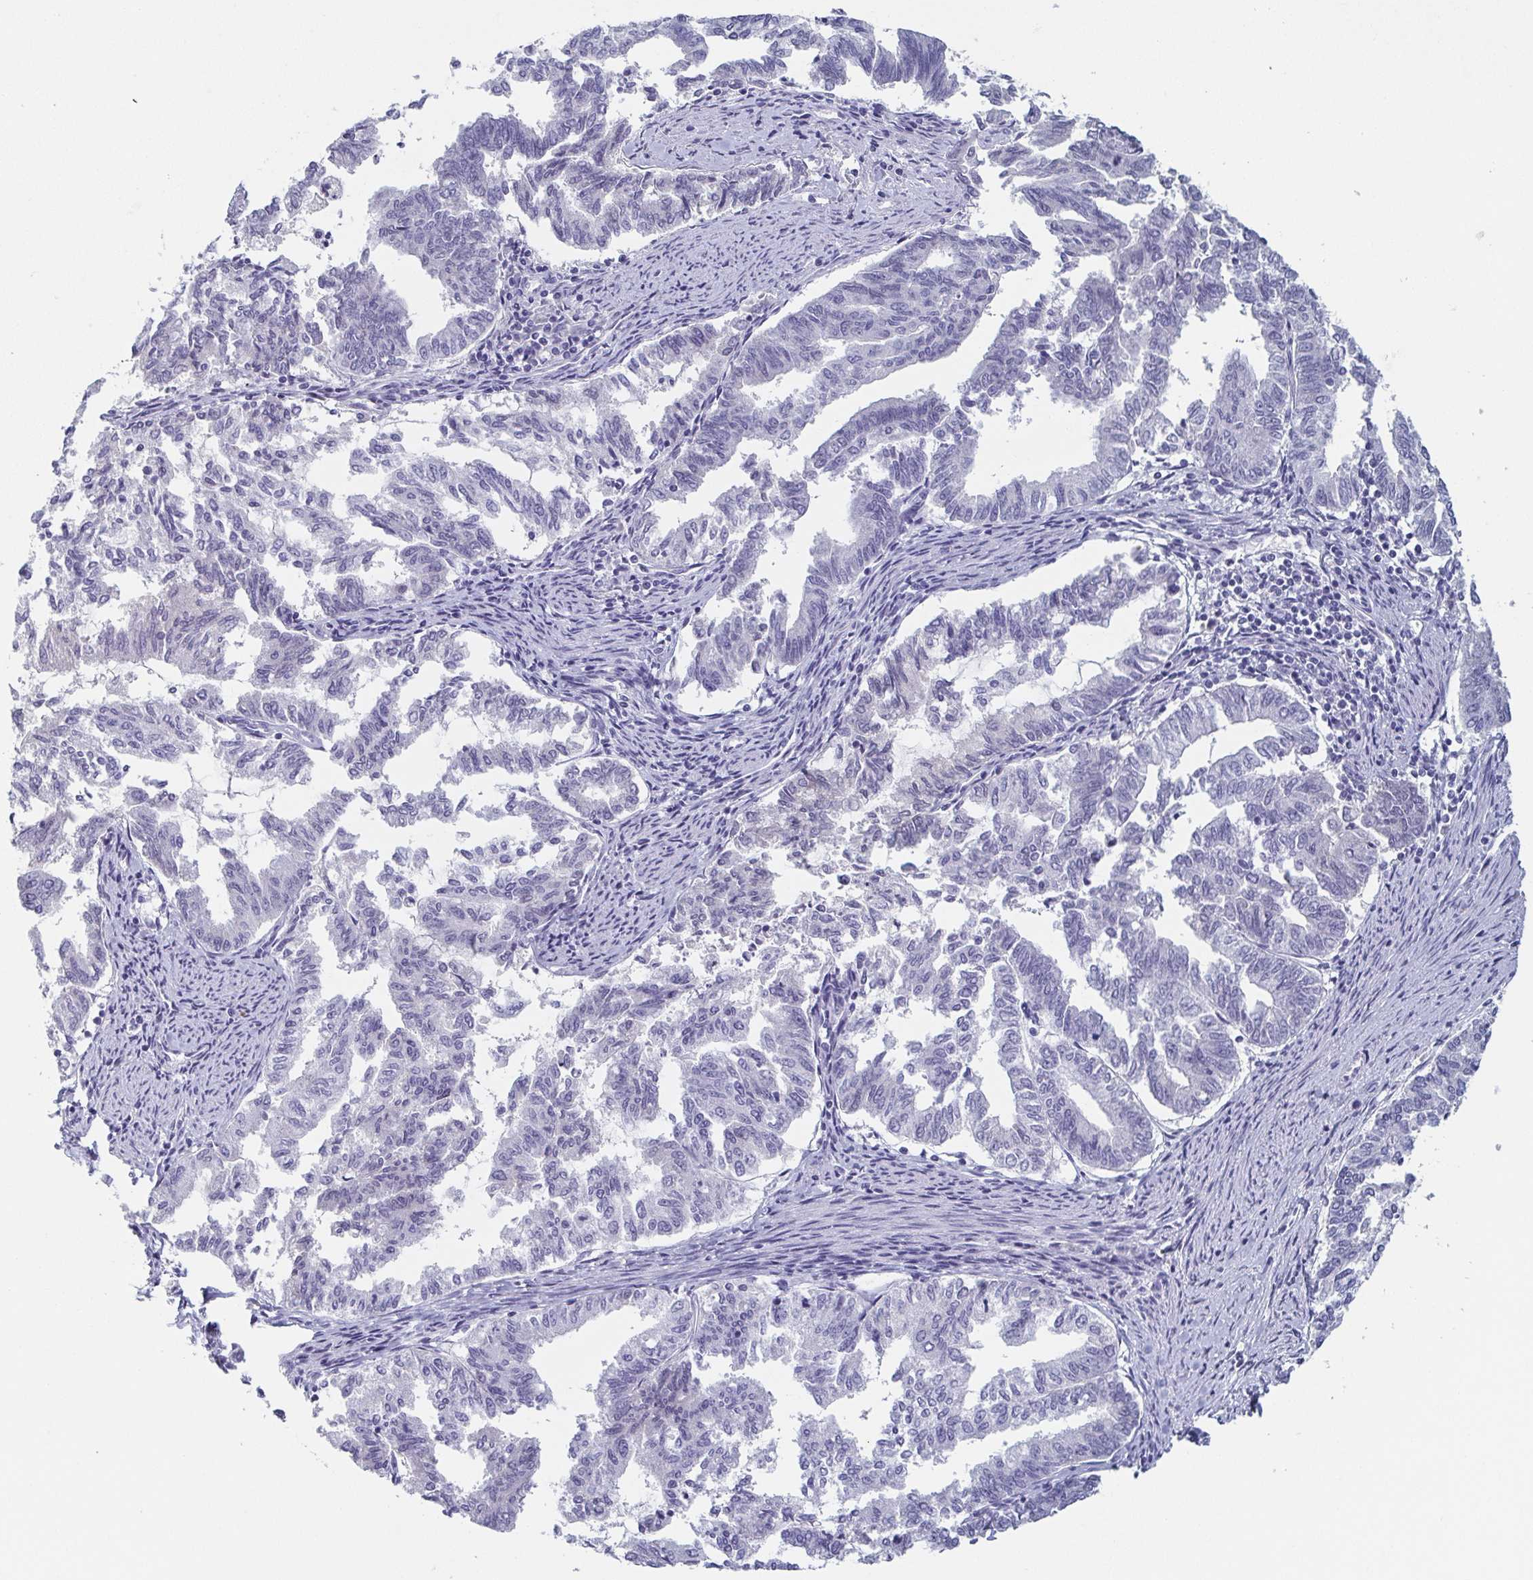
{"staining": {"intensity": "negative", "quantity": "none", "location": "none"}, "tissue": "endometrial cancer", "cell_type": "Tumor cells", "image_type": "cancer", "snomed": [{"axis": "morphology", "description": "Adenocarcinoma, NOS"}, {"axis": "topography", "description": "Endometrium"}], "caption": "An immunohistochemistry (IHC) photomicrograph of endometrial cancer (adenocarcinoma) is shown. There is no staining in tumor cells of endometrial cancer (adenocarcinoma).", "gene": "ITLN1", "patient": {"sex": "female", "age": 79}}